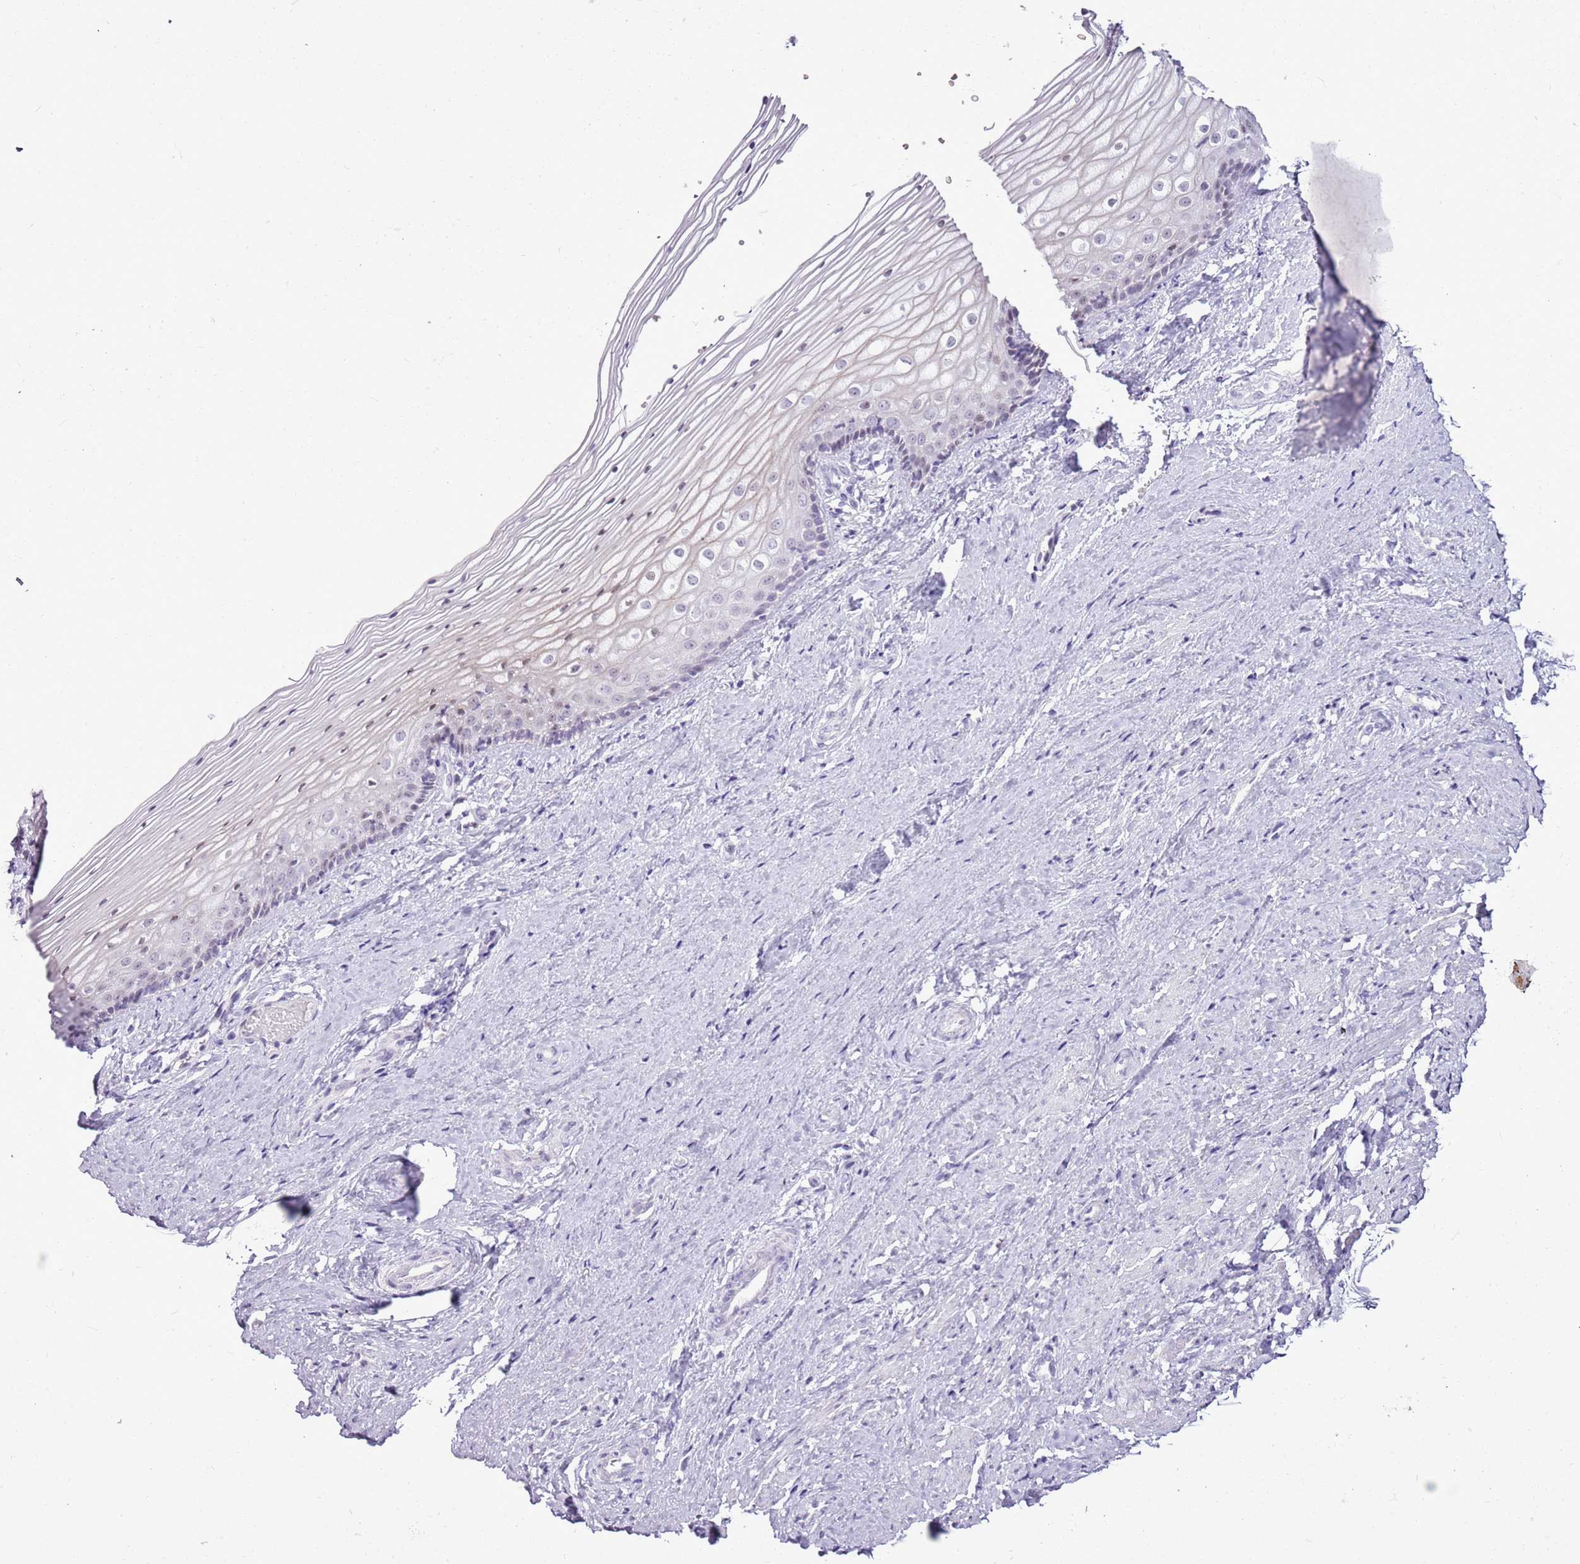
{"staining": {"intensity": "negative", "quantity": "none", "location": "none"}, "tissue": "vagina", "cell_type": "Squamous epithelial cells", "image_type": "normal", "snomed": [{"axis": "morphology", "description": "Normal tissue, NOS"}, {"axis": "topography", "description": "Vagina"}], "caption": "Image shows no significant protein staining in squamous epithelial cells of unremarkable vagina.", "gene": "RPL3L", "patient": {"sex": "female", "age": 46}}